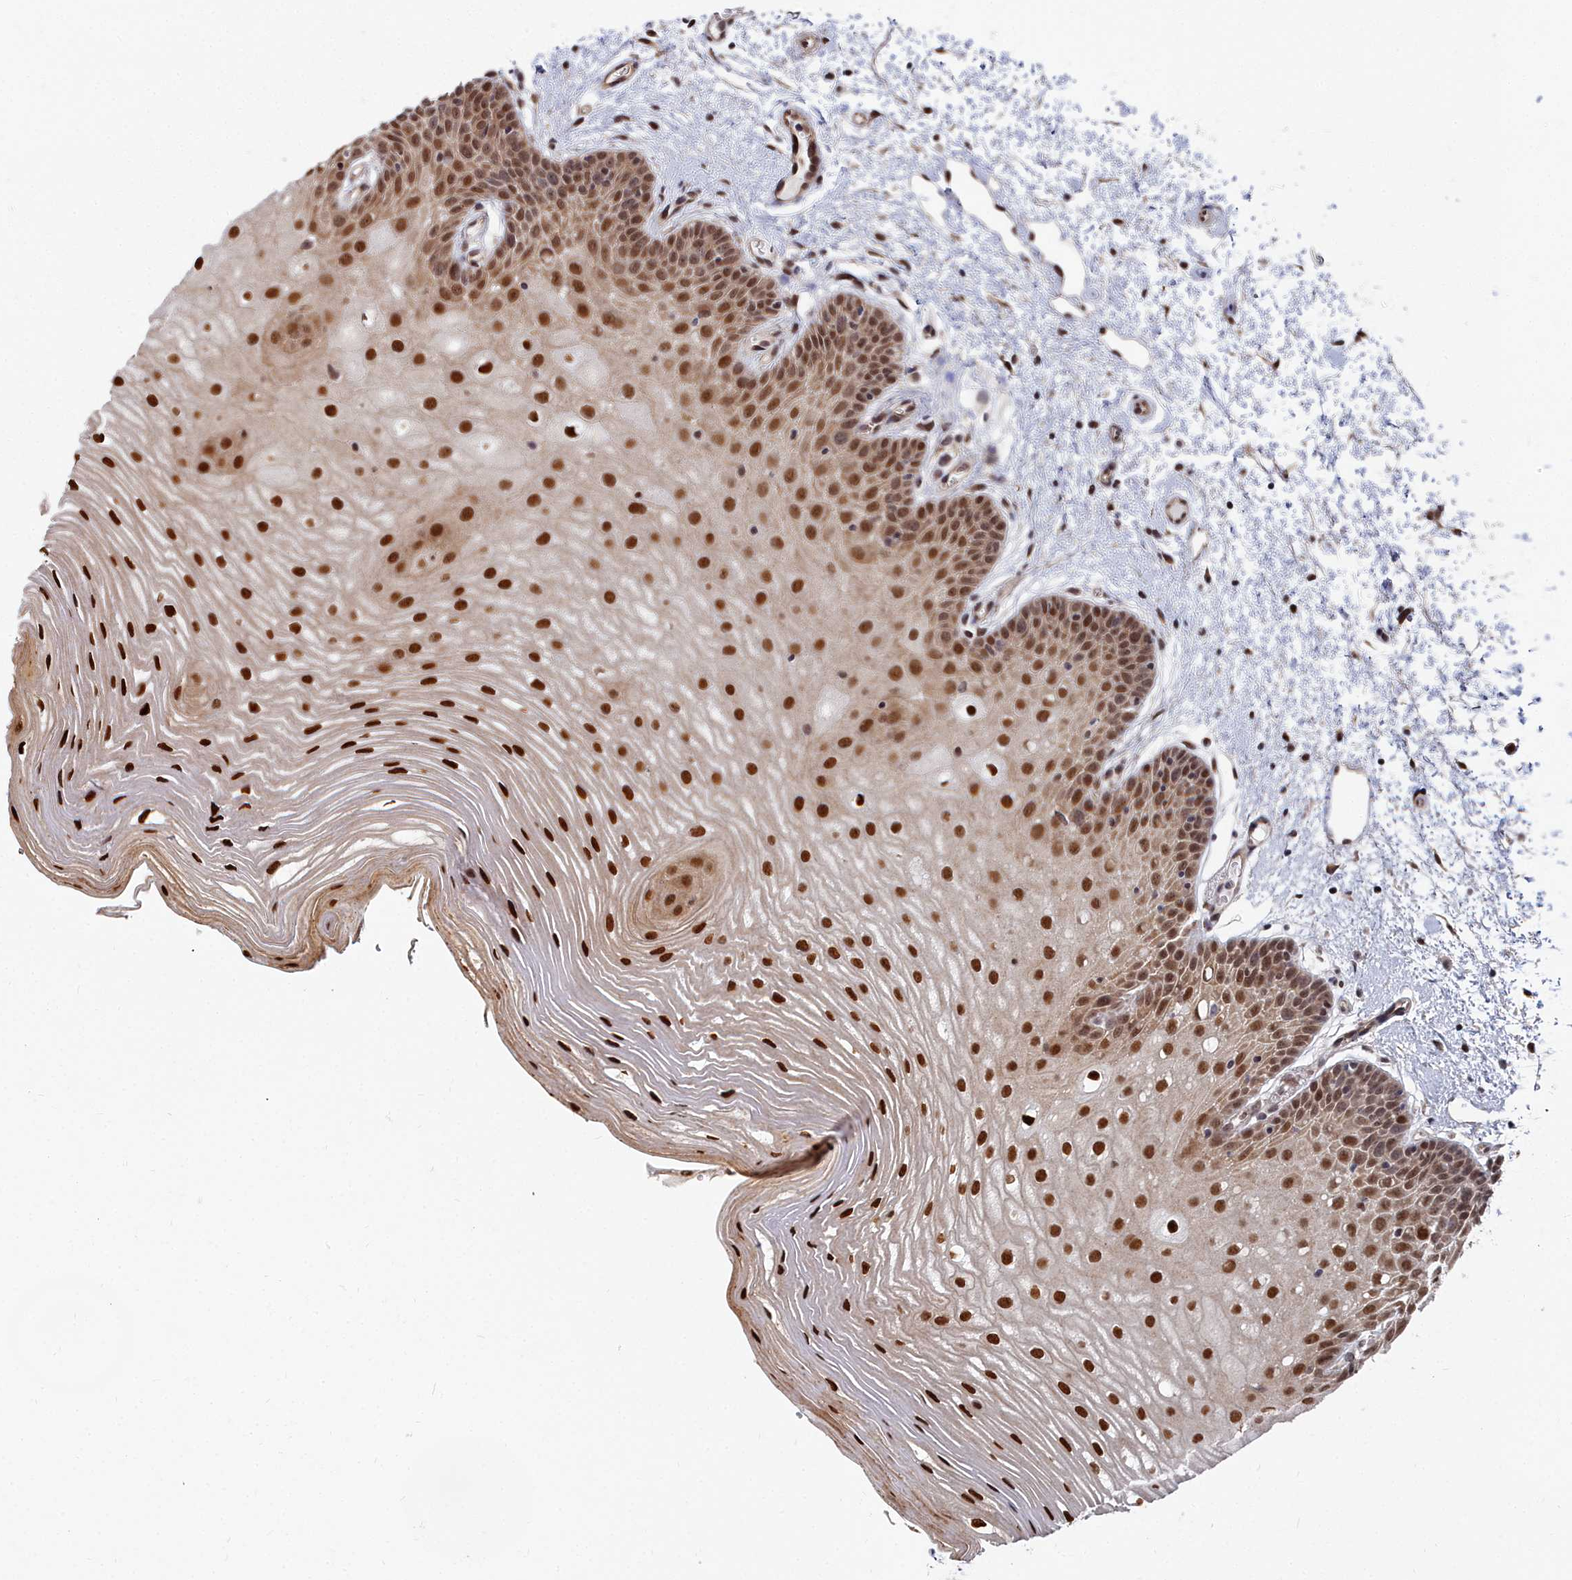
{"staining": {"intensity": "strong", "quantity": ">75%", "location": "cytoplasmic/membranous,nuclear"}, "tissue": "oral mucosa", "cell_type": "Squamous epithelial cells", "image_type": "normal", "snomed": [{"axis": "morphology", "description": "Normal tissue, NOS"}, {"axis": "topography", "description": "Oral tissue"}, {"axis": "topography", "description": "Tounge, NOS"}], "caption": "Immunohistochemistry (IHC) image of unremarkable oral mucosa stained for a protein (brown), which reveals high levels of strong cytoplasmic/membranous,nuclear expression in approximately >75% of squamous epithelial cells.", "gene": "RPS27A", "patient": {"sex": "female", "age": 73}}